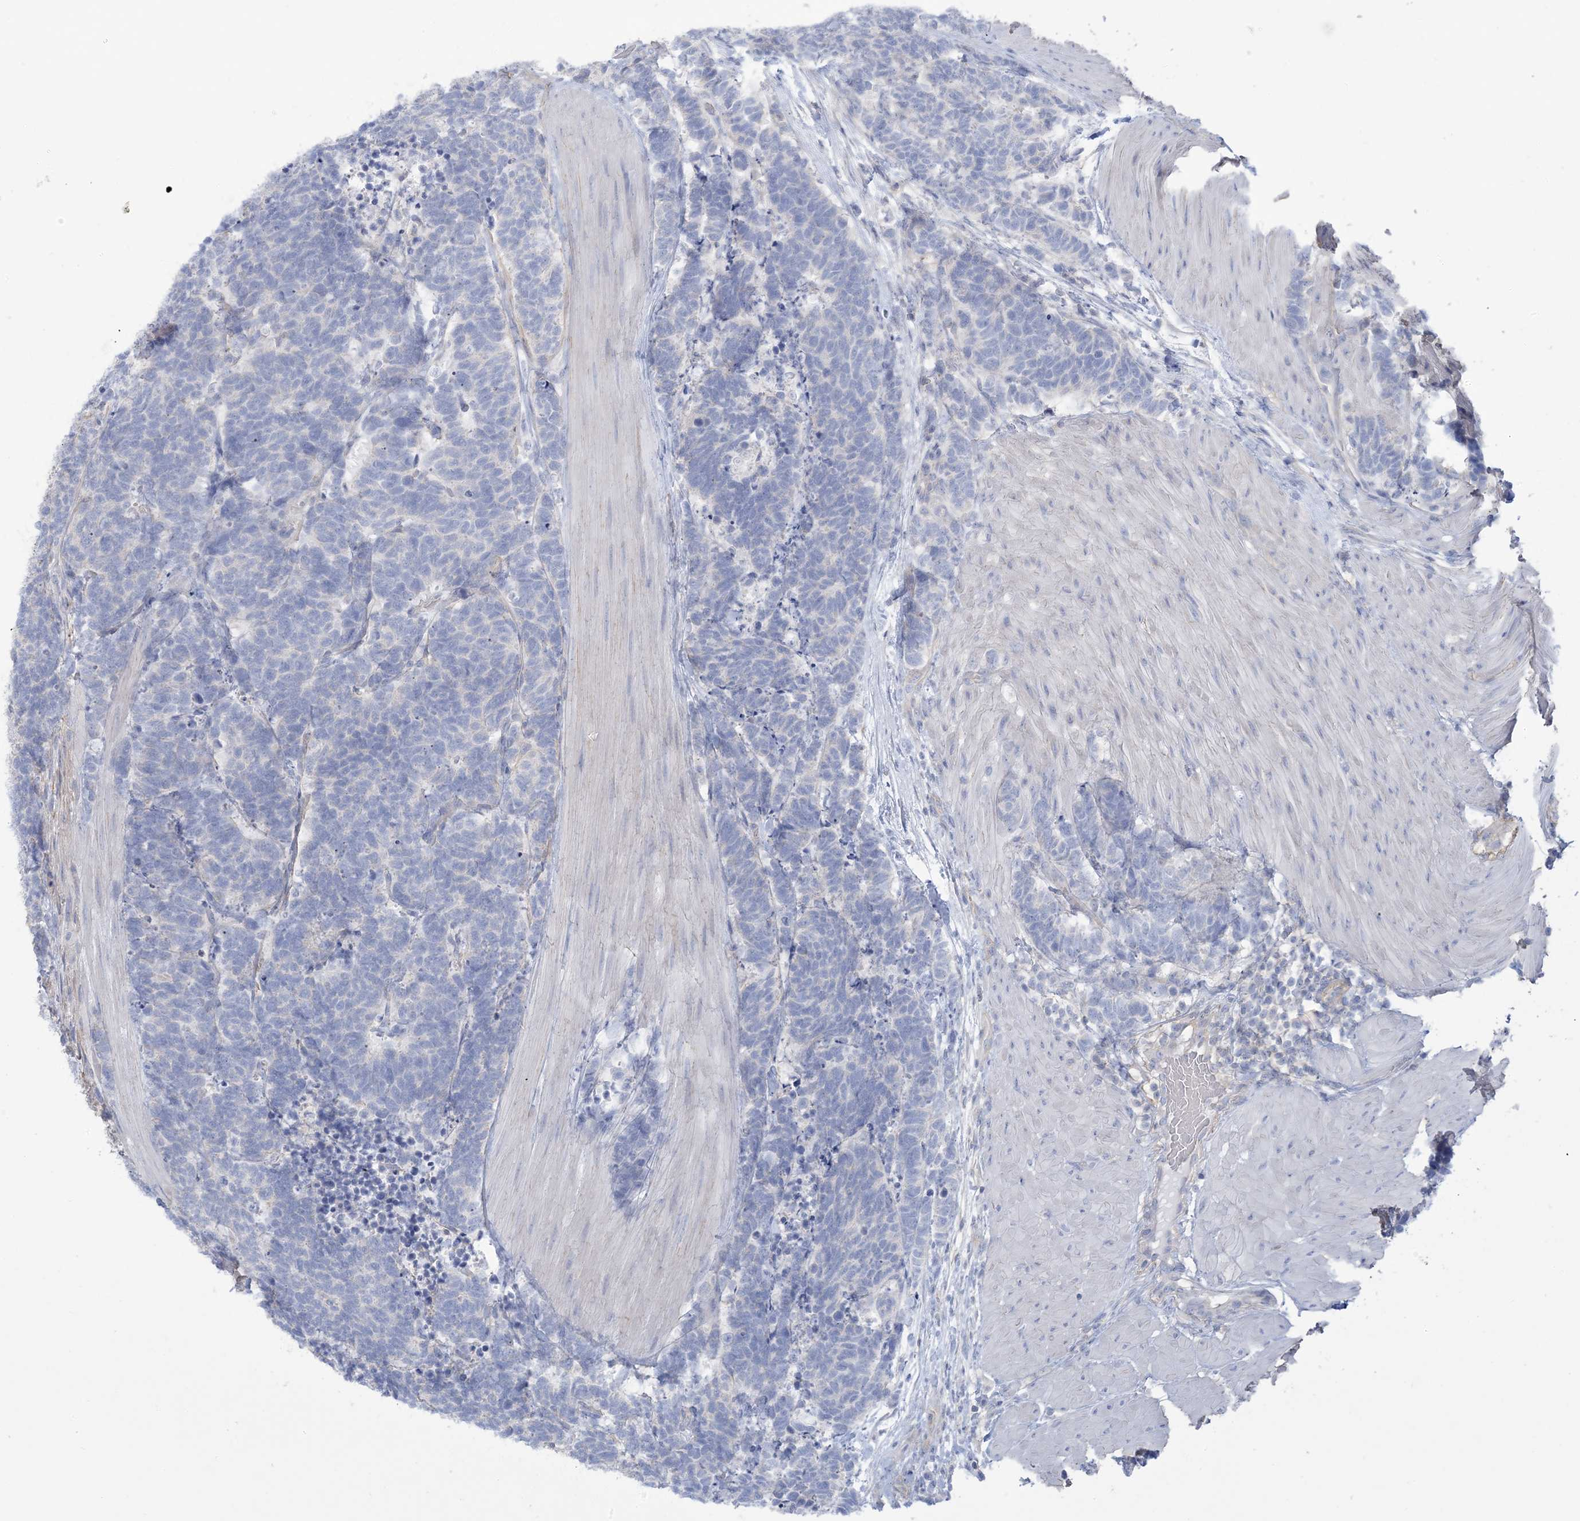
{"staining": {"intensity": "negative", "quantity": "none", "location": "none"}, "tissue": "carcinoid", "cell_type": "Tumor cells", "image_type": "cancer", "snomed": [{"axis": "morphology", "description": "Carcinoma, NOS"}, {"axis": "morphology", "description": "Carcinoid, malignant, NOS"}, {"axis": "topography", "description": "Urinary bladder"}], "caption": "DAB (3,3'-diaminobenzidine) immunohistochemical staining of carcinoid demonstrates no significant staining in tumor cells. (Brightfield microscopy of DAB (3,3'-diaminobenzidine) immunohistochemistry (IHC) at high magnification).", "gene": "MTHFD2L", "patient": {"sex": "male", "age": 57}}